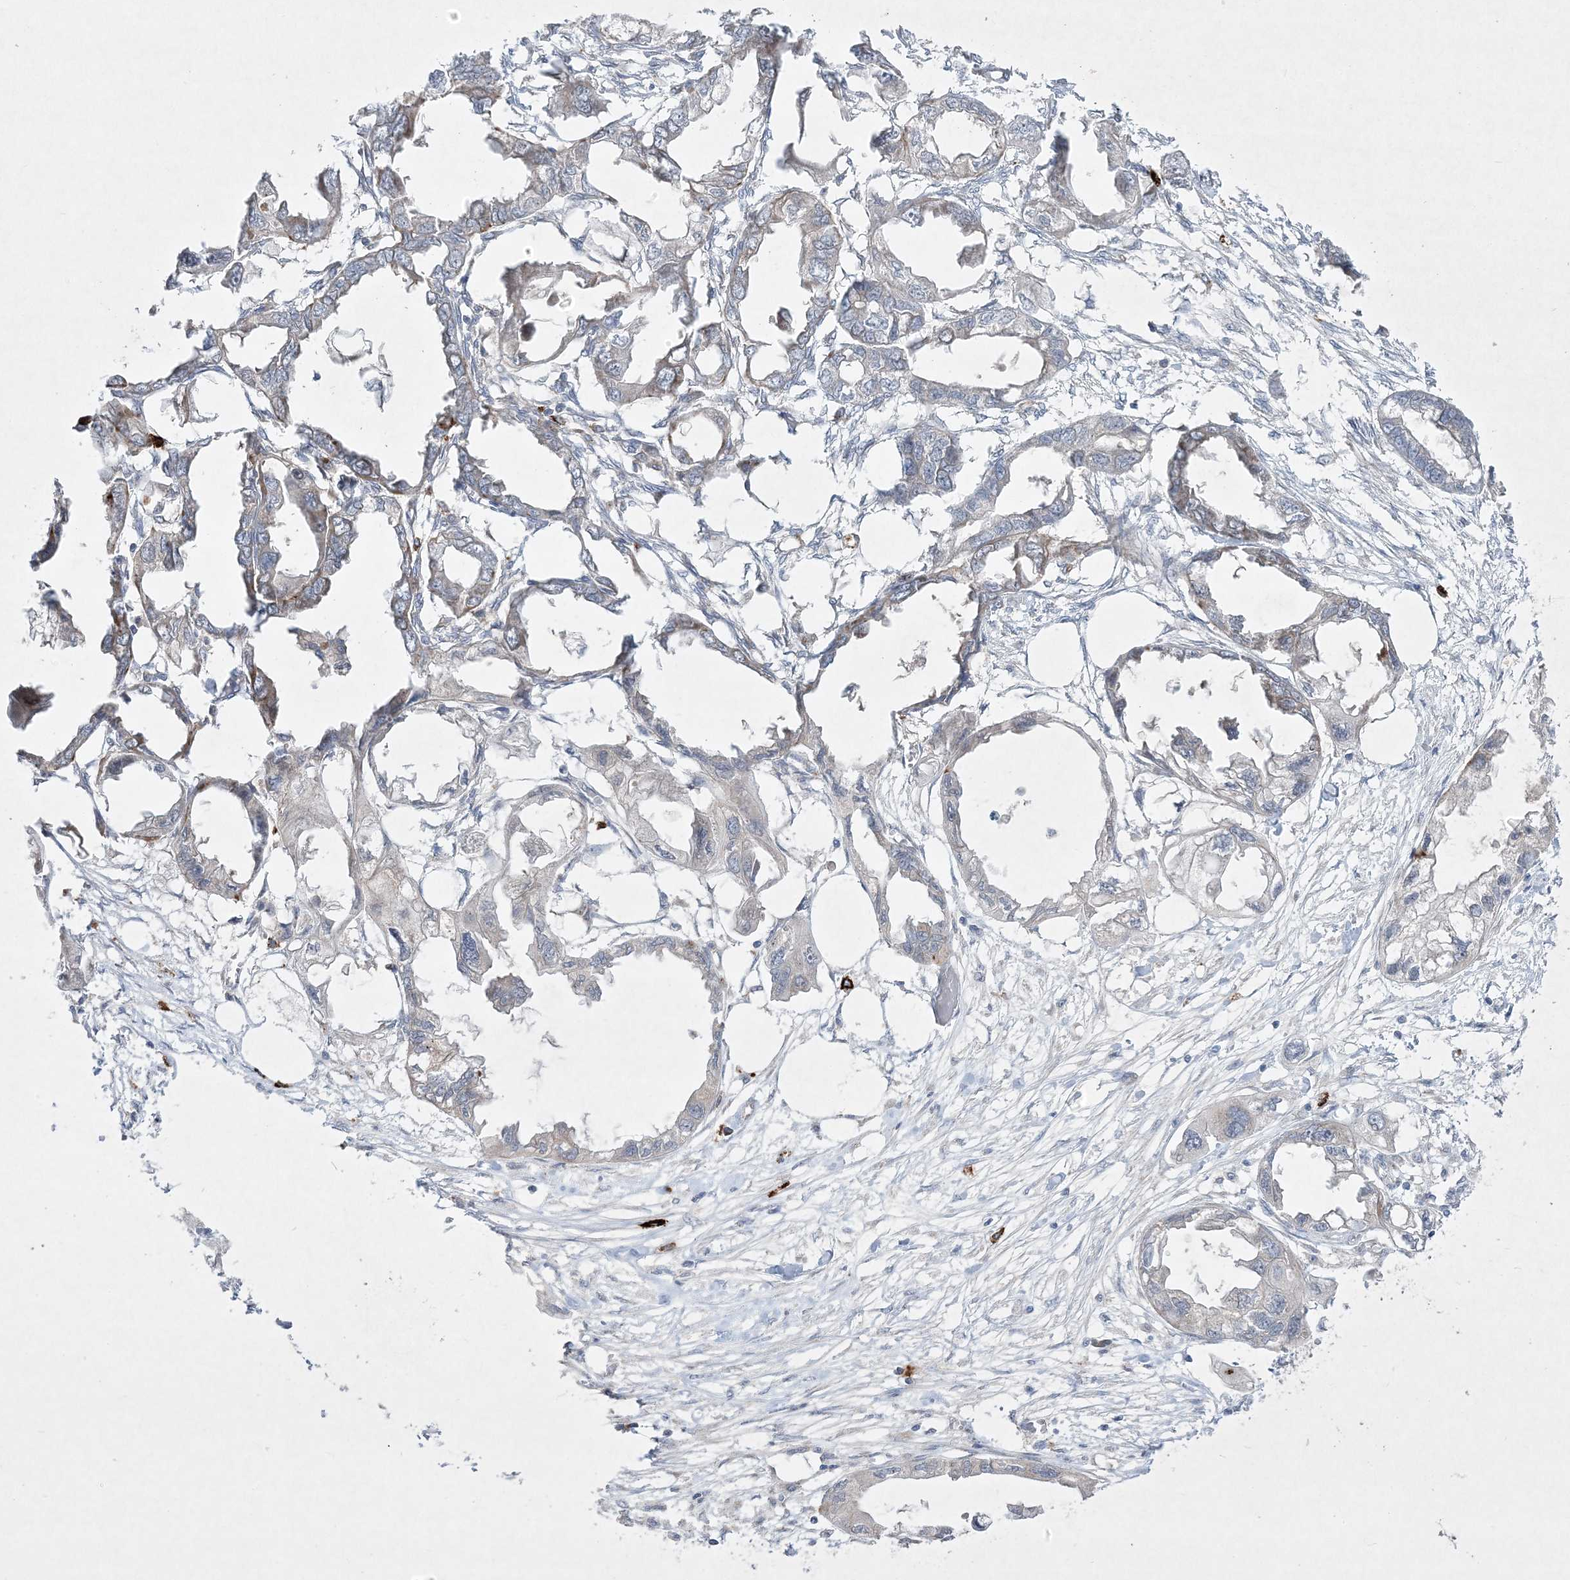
{"staining": {"intensity": "weak", "quantity": "<25%", "location": "cytoplasmic/membranous"}, "tissue": "endometrial cancer", "cell_type": "Tumor cells", "image_type": "cancer", "snomed": [{"axis": "morphology", "description": "Adenocarcinoma, NOS"}, {"axis": "morphology", "description": "Adenocarcinoma, metastatic, NOS"}, {"axis": "topography", "description": "Adipose tissue"}, {"axis": "topography", "description": "Endometrium"}], "caption": "A micrograph of human endometrial cancer is negative for staining in tumor cells.", "gene": "CLNK", "patient": {"sex": "female", "age": 67}}